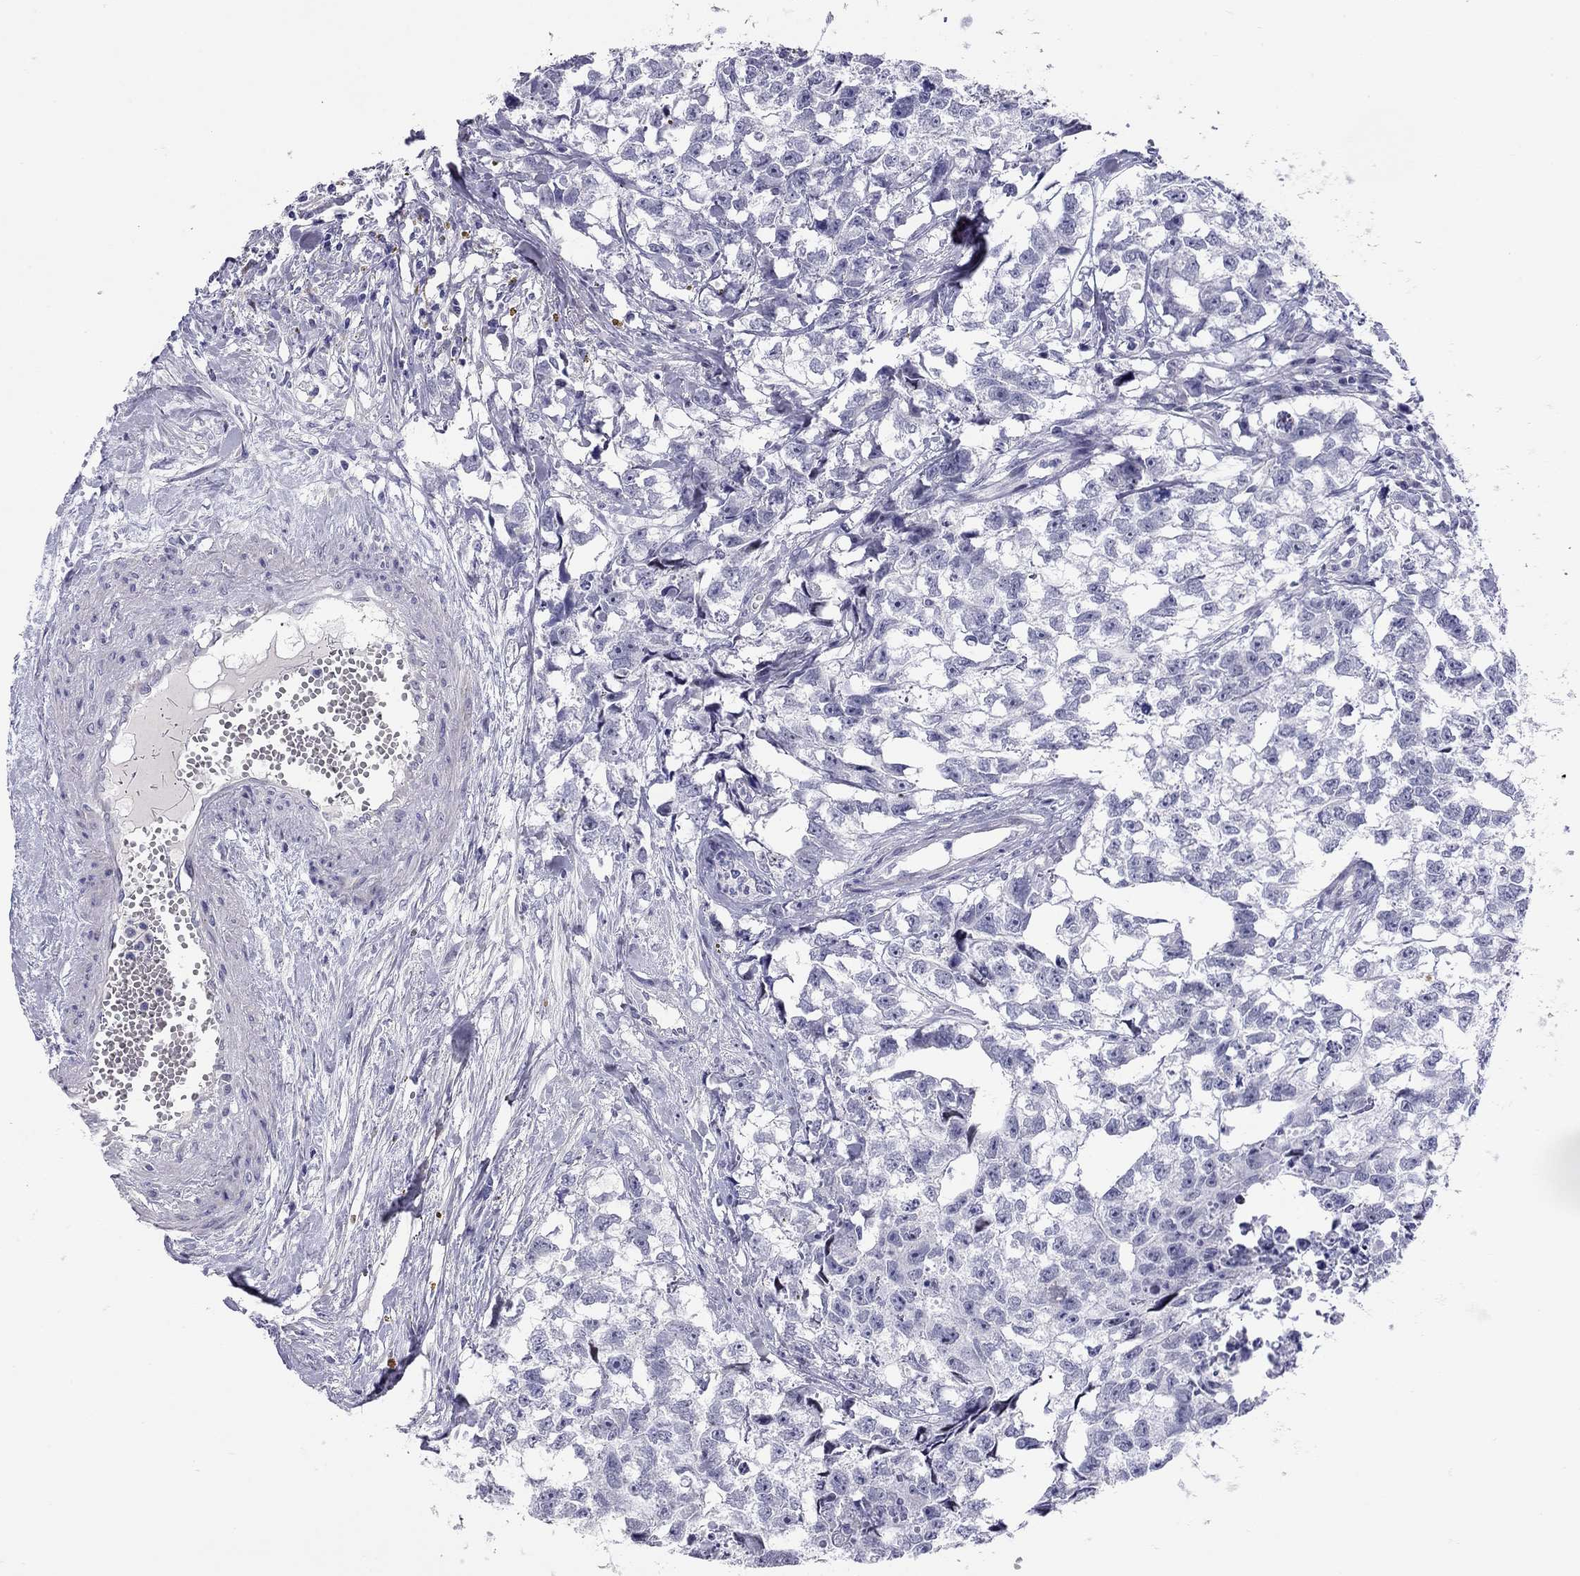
{"staining": {"intensity": "negative", "quantity": "none", "location": "none"}, "tissue": "testis cancer", "cell_type": "Tumor cells", "image_type": "cancer", "snomed": [{"axis": "morphology", "description": "Carcinoma, Embryonal, NOS"}, {"axis": "morphology", "description": "Teratoma, malignant, NOS"}, {"axis": "topography", "description": "Testis"}], "caption": "Testis cancer (malignant teratoma) was stained to show a protein in brown. There is no significant staining in tumor cells. (DAB (3,3'-diaminobenzidine) immunohistochemistry, high magnification).", "gene": "C8orf88", "patient": {"sex": "male", "age": 44}}